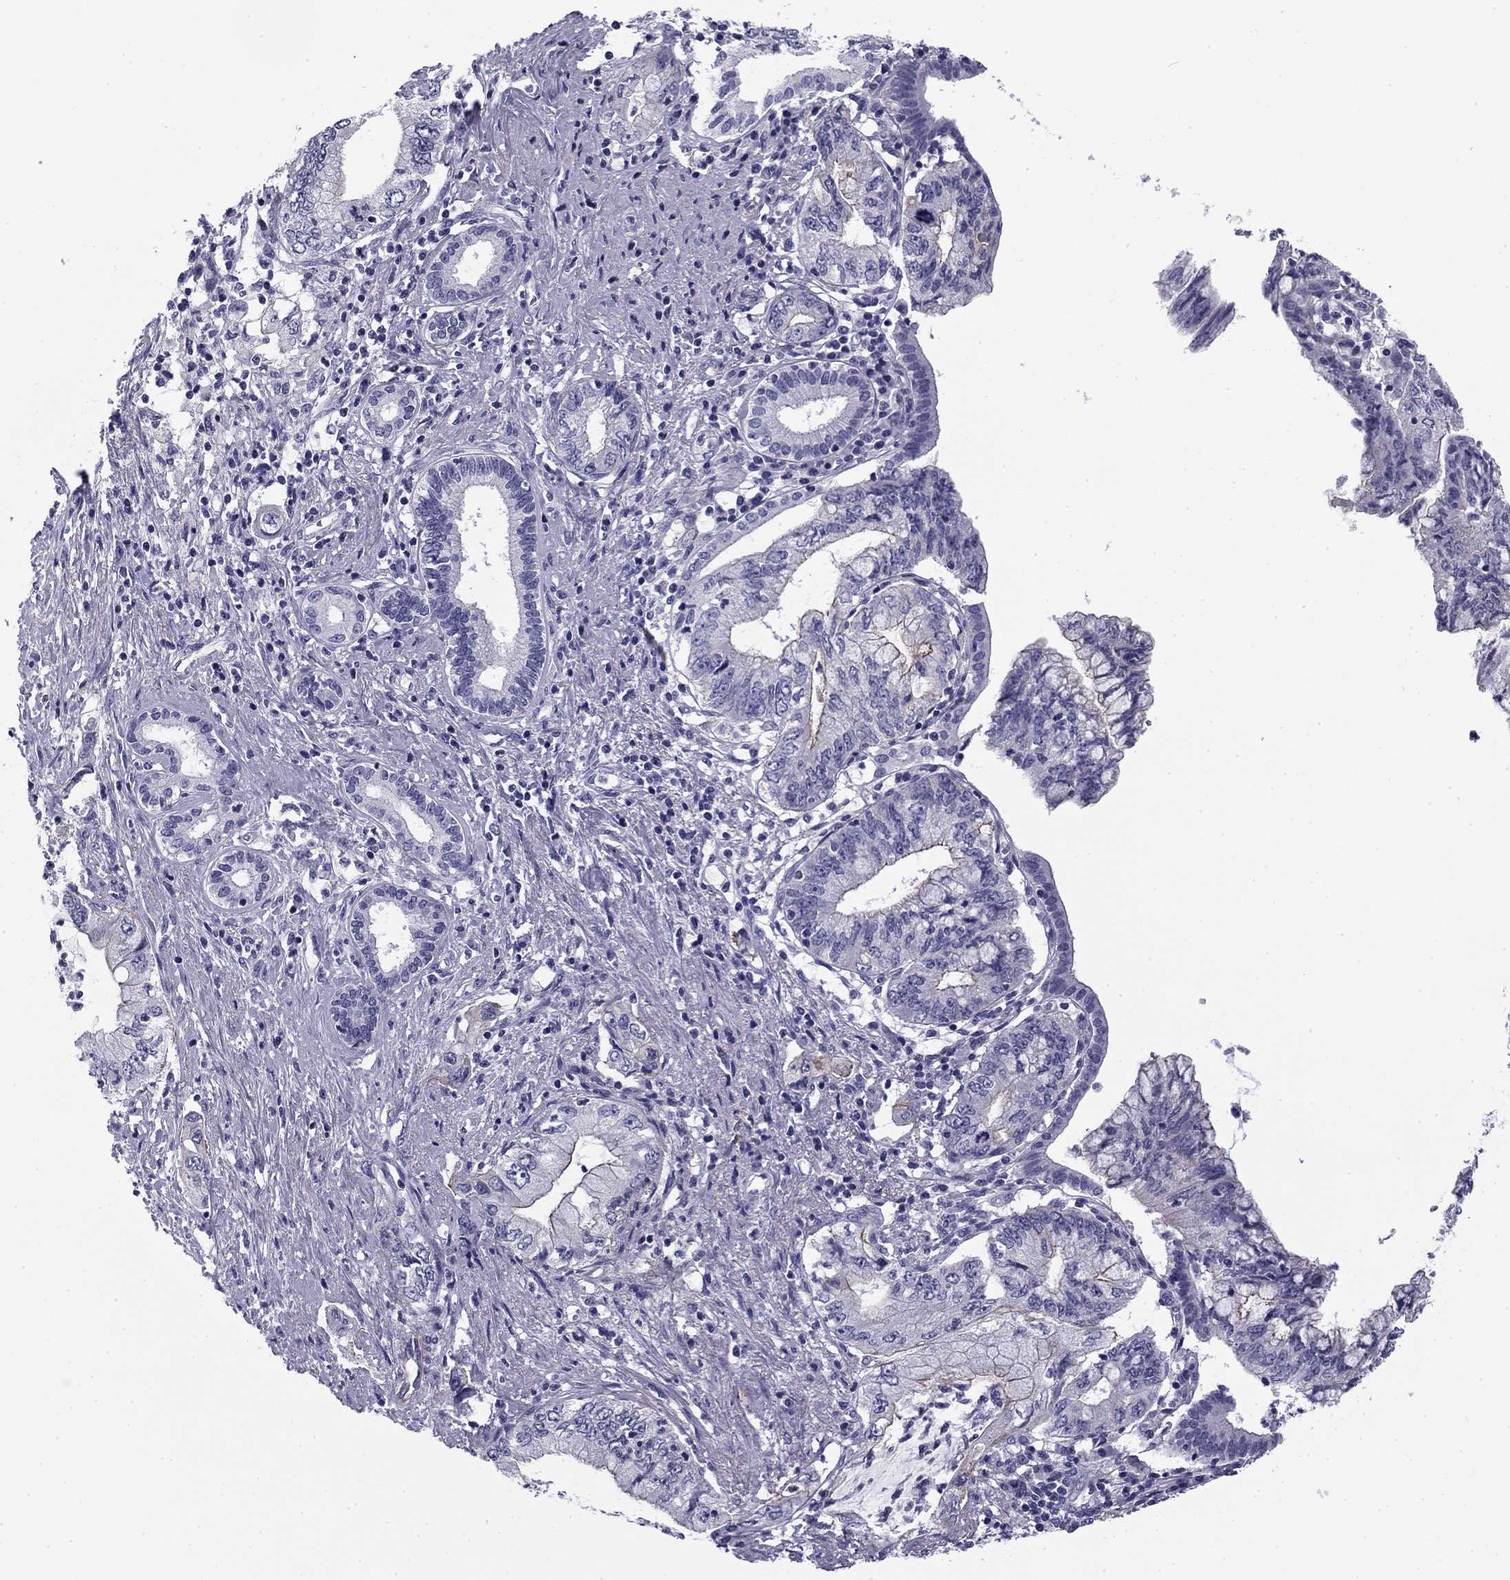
{"staining": {"intensity": "strong", "quantity": "<25%", "location": "cytoplasmic/membranous"}, "tissue": "pancreatic cancer", "cell_type": "Tumor cells", "image_type": "cancer", "snomed": [{"axis": "morphology", "description": "Adenocarcinoma, NOS"}, {"axis": "topography", "description": "Pancreas"}], "caption": "Tumor cells demonstrate strong cytoplasmic/membranous expression in approximately <25% of cells in adenocarcinoma (pancreatic). The staining is performed using DAB brown chromogen to label protein expression. The nuclei are counter-stained blue using hematoxylin.", "gene": "FLNC", "patient": {"sex": "female", "age": 73}}